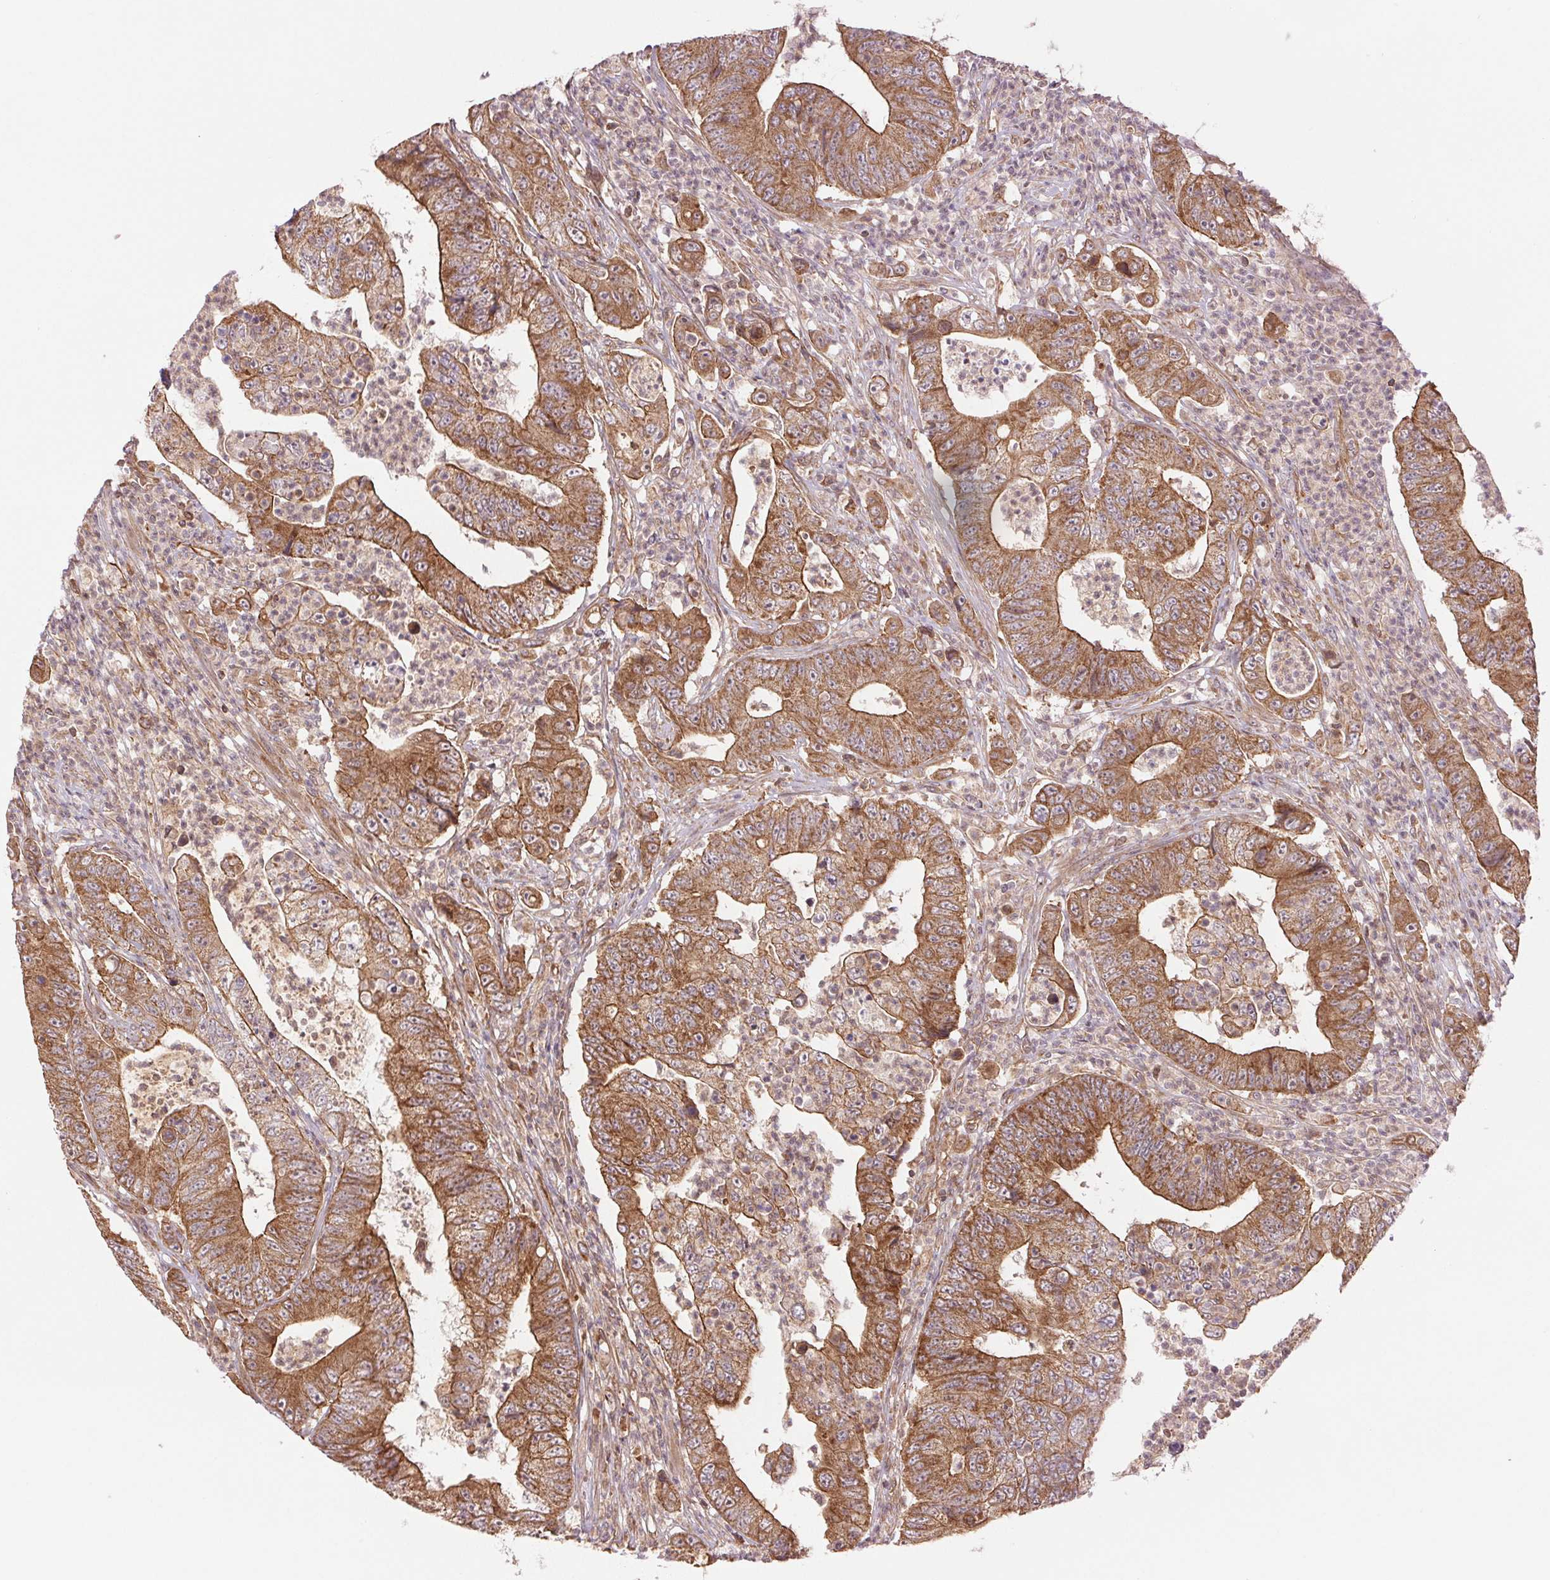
{"staining": {"intensity": "moderate", "quantity": ">75%", "location": "cytoplasmic/membranous"}, "tissue": "colorectal cancer", "cell_type": "Tumor cells", "image_type": "cancer", "snomed": [{"axis": "morphology", "description": "Adenocarcinoma, NOS"}, {"axis": "topography", "description": "Colon"}], "caption": "High-power microscopy captured an immunohistochemistry histopathology image of colorectal cancer (adenocarcinoma), revealing moderate cytoplasmic/membranous expression in approximately >75% of tumor cells. (IHC, brightfield microscopy, high magnification).", "gene": "STARD7", "patient": {"sex": "female", "age": 48}}